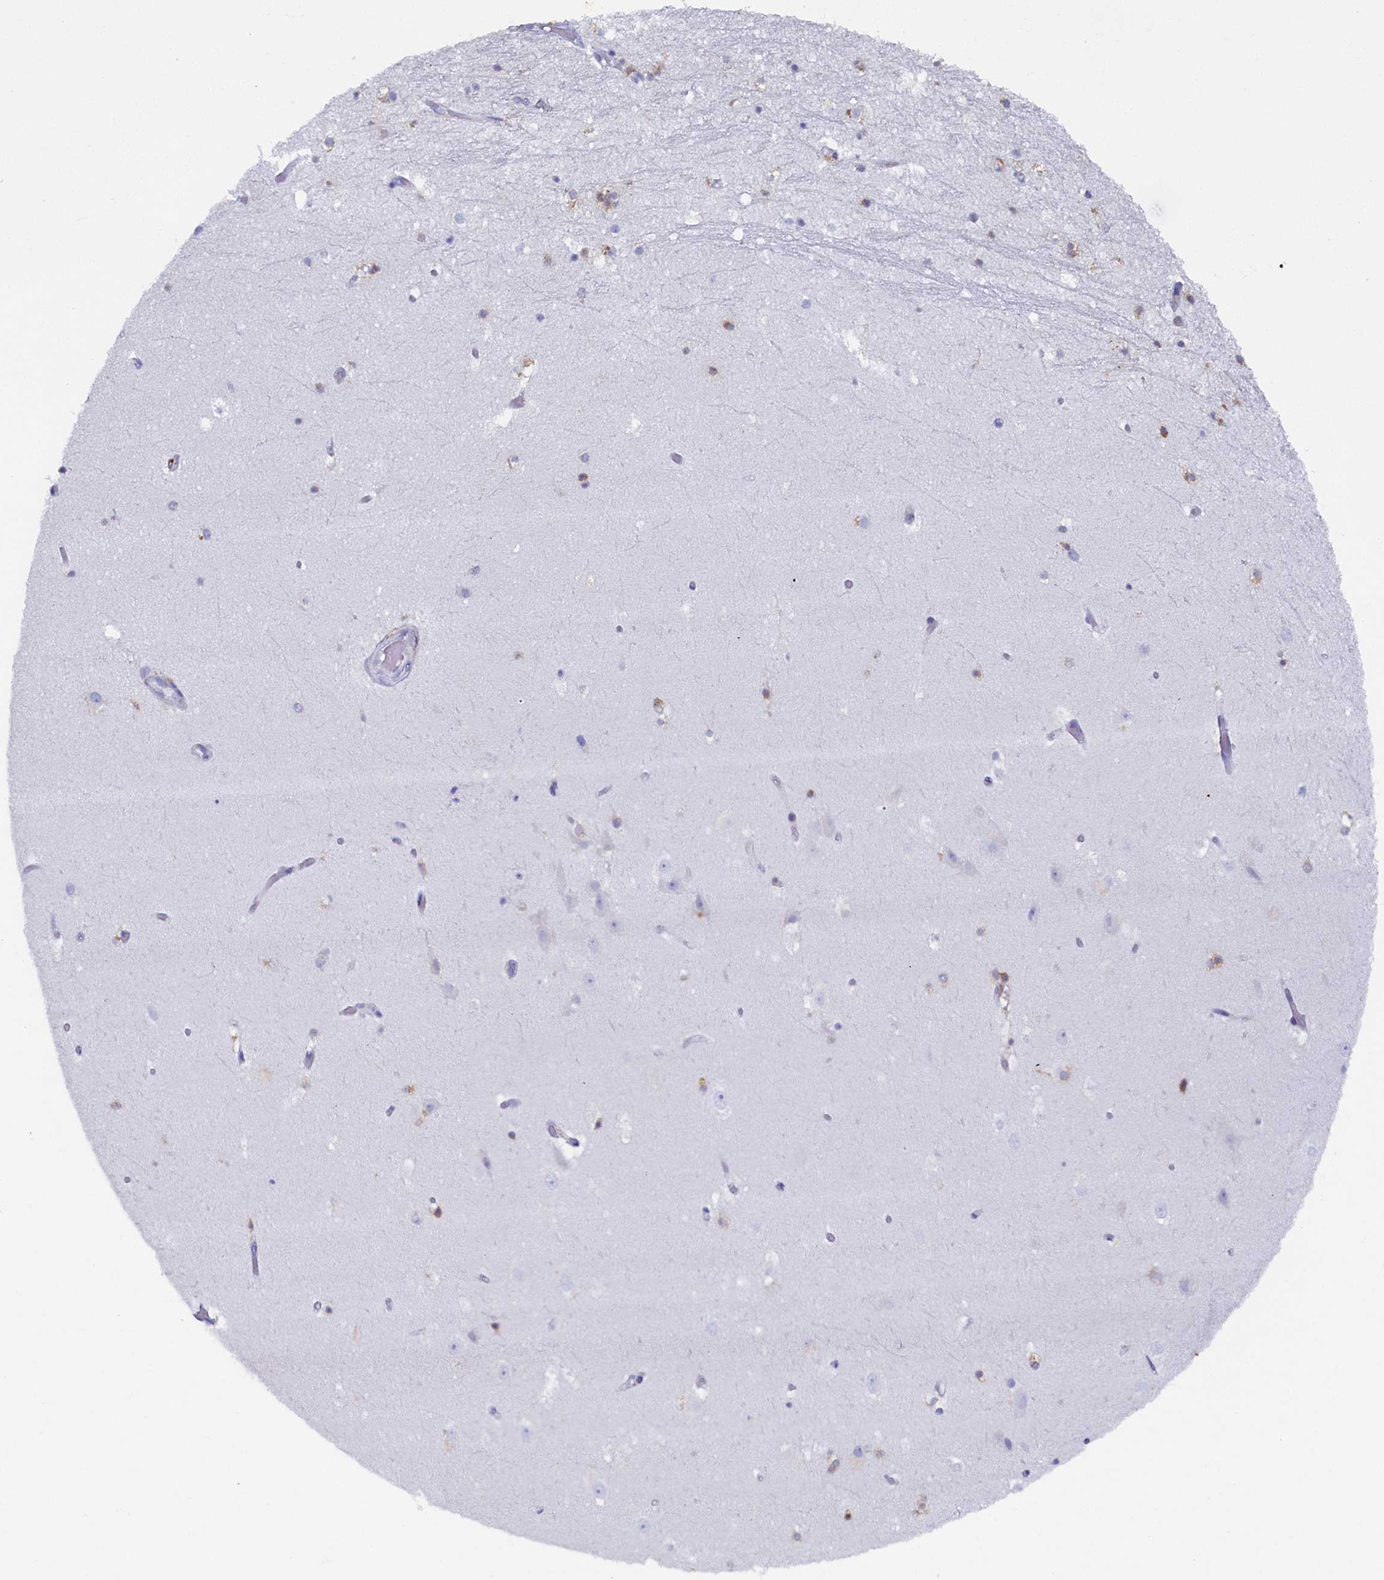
{"staining": {"intensity": "negative", "quantity": "none", "location": "none"}, "tissue": "hippocampus", "cell_type": "Glial cells", "image_type": "normal", "snomed": [{"axis": "morphology", "description": "Normal tissue, NOS"}, {"axis": "topography", "description": "Hippocampus"}], "caption": "DAB immunohistochemical staining of benign human hippocampus displays no significant positivity in glial cells. (Stains: DAB (3,3'-diaminobenzidine) IHC with hematoxylin counter stain, Microscopy: brightfield microscopy at high magnification).", "gene": "TMEM18", "patient": {"sex": "female", "age": 52}}